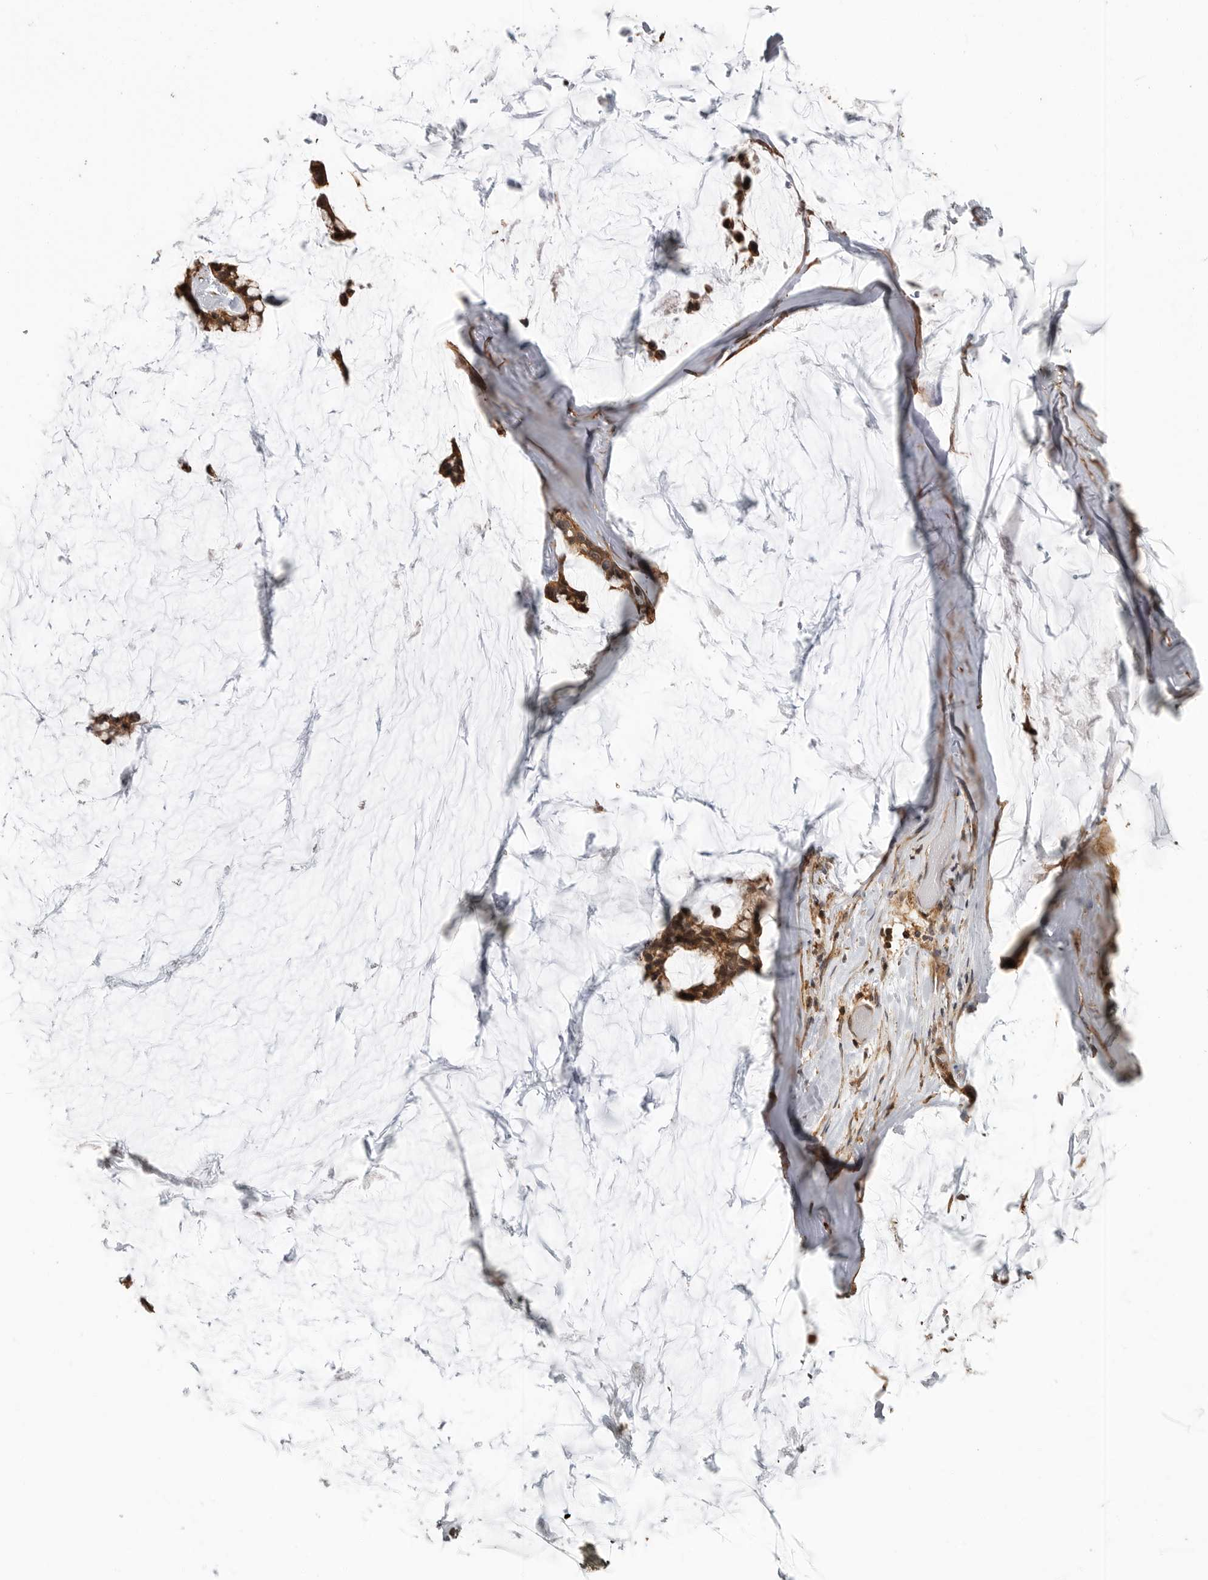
{"staining": {"intensity": "strong", "quantity": ">75%", "location": "cytoplasmic/membranous,nuclear"}, "tissue": "ovarian cancer", "cell_type": "Tumor cells", "image_type": "cancer", "snomed": [{"axis": "morphology", "description": "Cystadenocarcinoma, mucinous, NOS"}, {"axis": "topography", "description": "Ovary"}], "caption": "A brown stain shows strong cytoplasmic/membranous and nuclear staining of a protein in human ovarian cancer tumor cells.", "gene": "ERN1", "patient": {"sex": "female", "age": 39}}